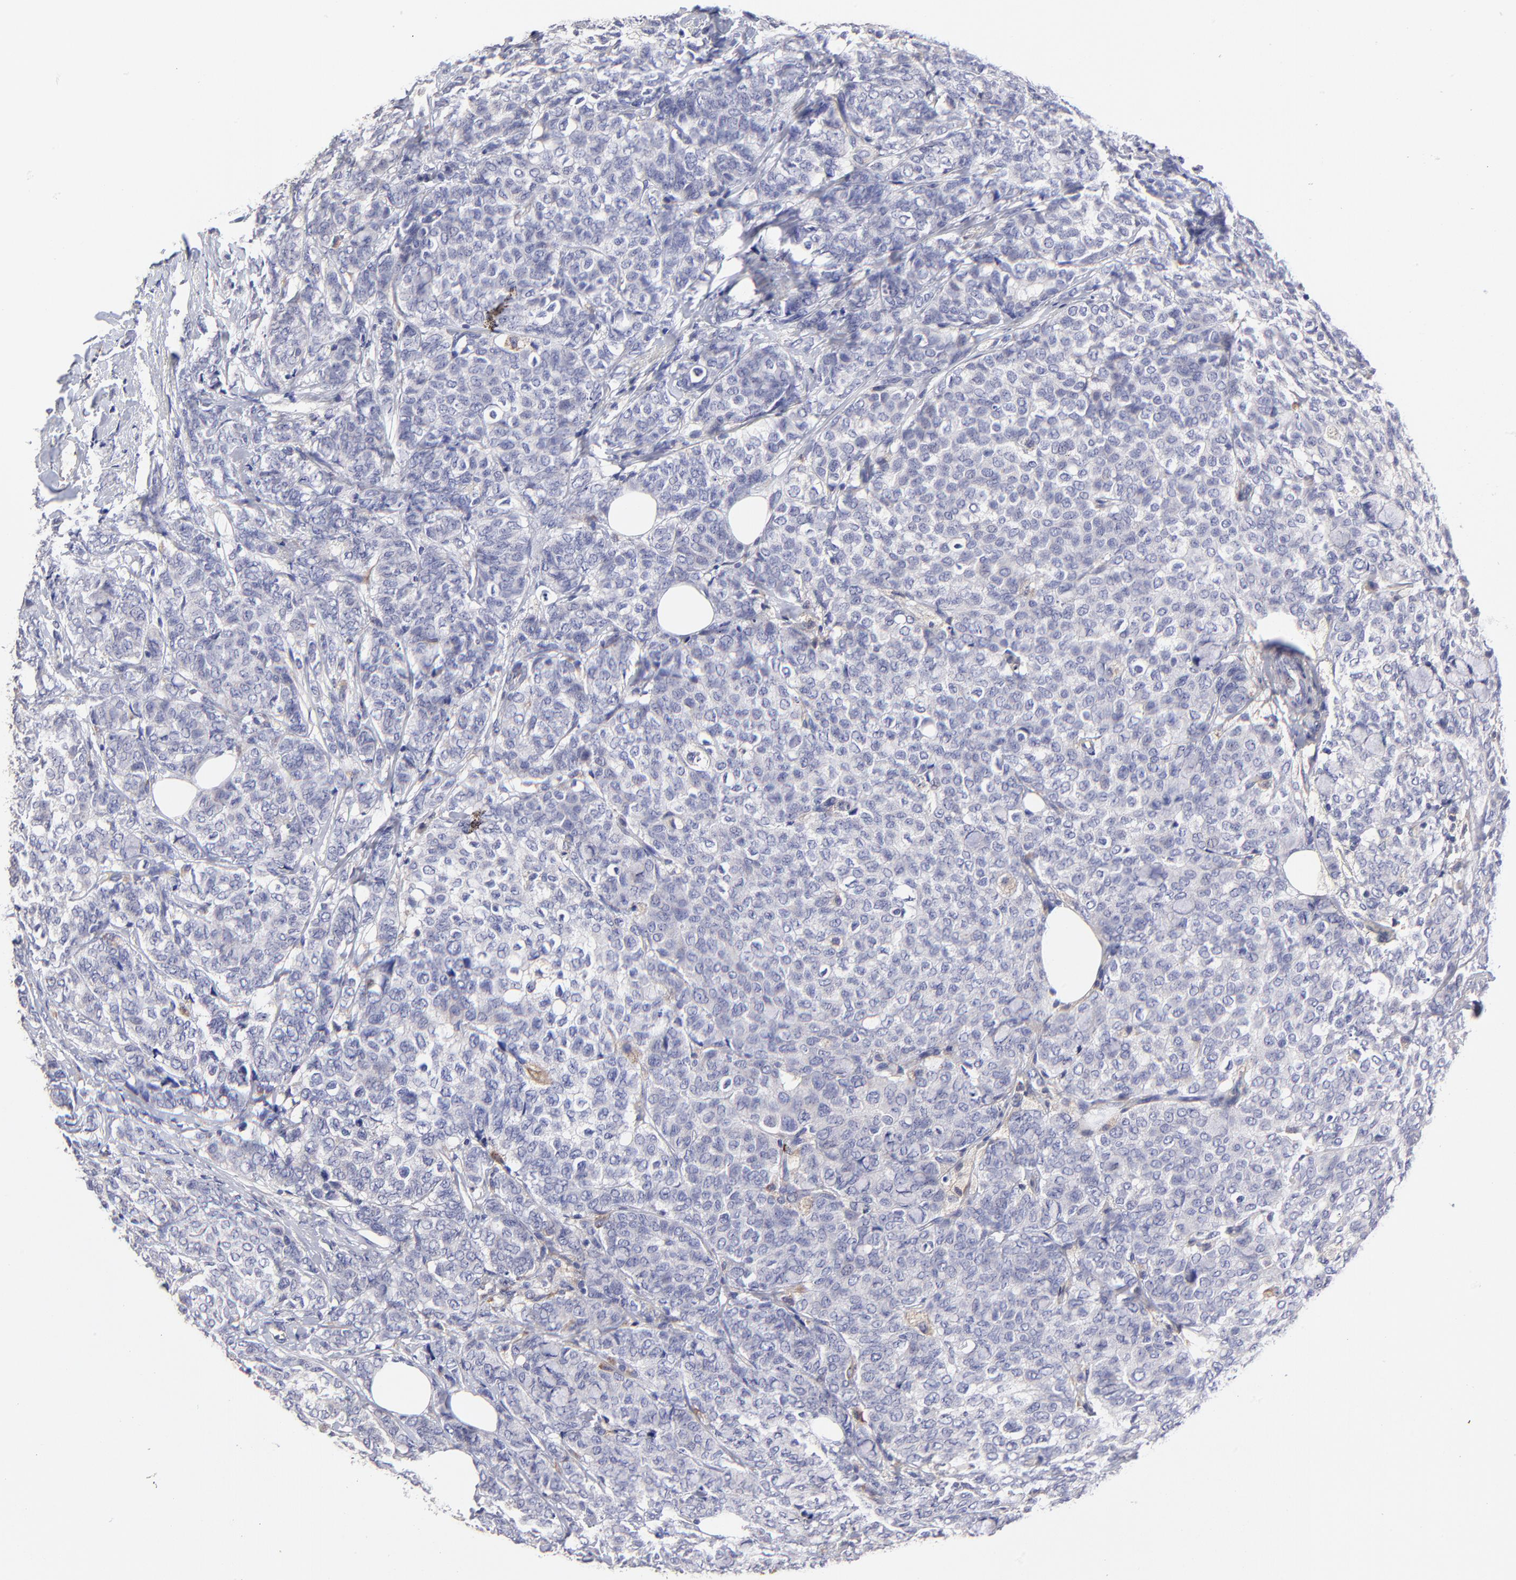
{"staining": {"intensity": "negative", "quantity": "none", "location": "none"}, "tissue": "breast cancer", "cell_type": "Tumor cells", "image_type": "cancer", "snomed": [{"axis": "morphology", "description": "Lobular carcinoma"}, {"axis": "topography", "description": "Breast"}], "caption": "Immunohistochemistry (IHC) of human breast lobular carcinoma exhibits no staining in tumor cells.", "gene": "GCSAM", "patient": {"sex": "female", "age": 60}}